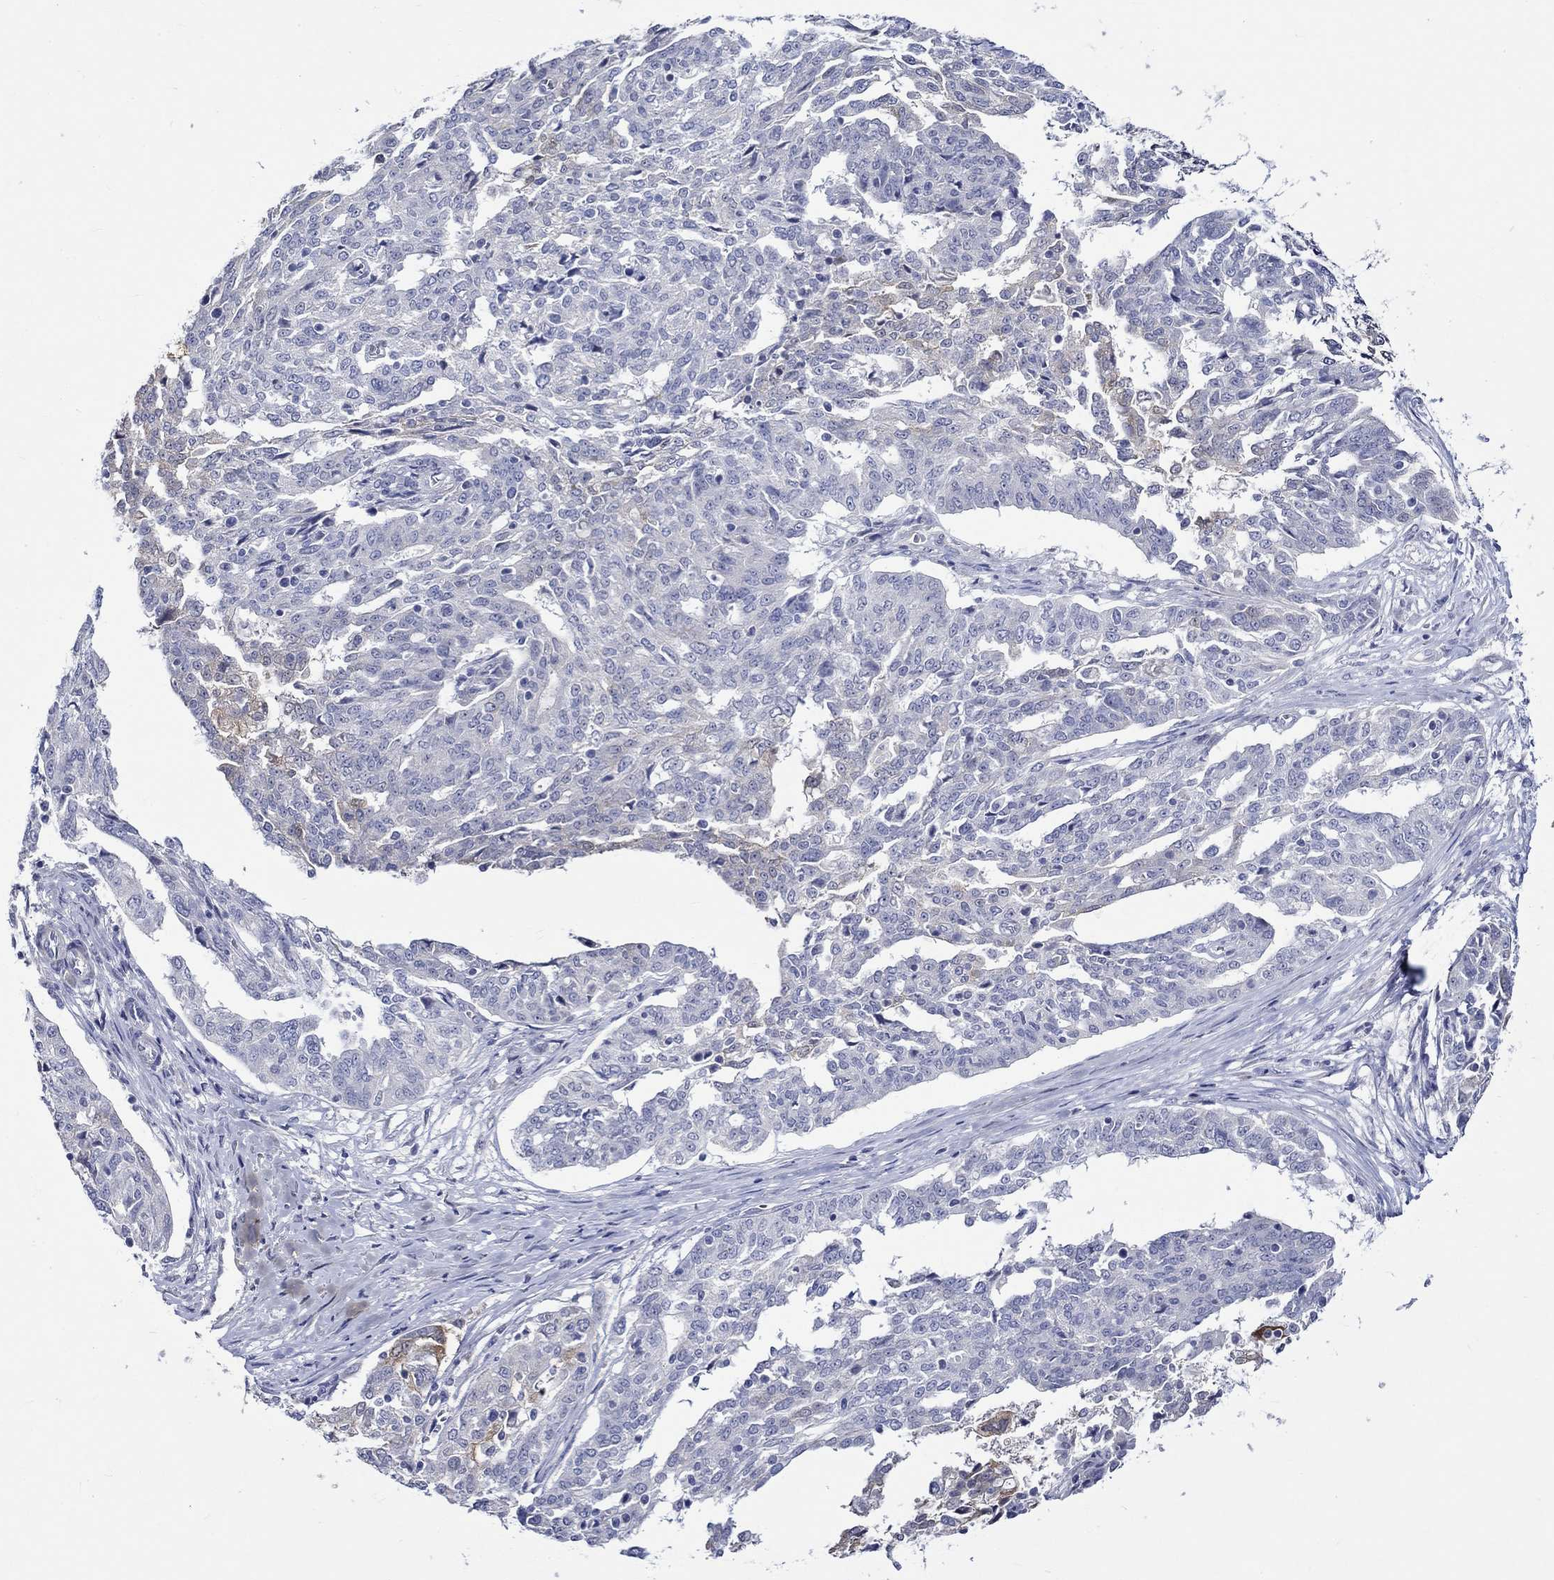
{"staining": {"intensity": "weak", "quantity": "<25%", "location": "cytoplasmic/membranous"}, "tissue": "ovarian cancer", "cell_type": "Tumor cells", "image_type": "cancer", "snomed": [{"axis": "morphology", "description": "Cystadenocarcinoma, serous, NOS"}, {"axis": "topography", "description": "Ovary"}], "caption": "Immunohistochemistry (IHC) photomicrograph of human ovarian serous cystadenocarcinoma stained for a protein (brown), which displays no staining in tumor cells.", "gene": "CRYAB", "patient": {"sex": "female", "age": 67}}